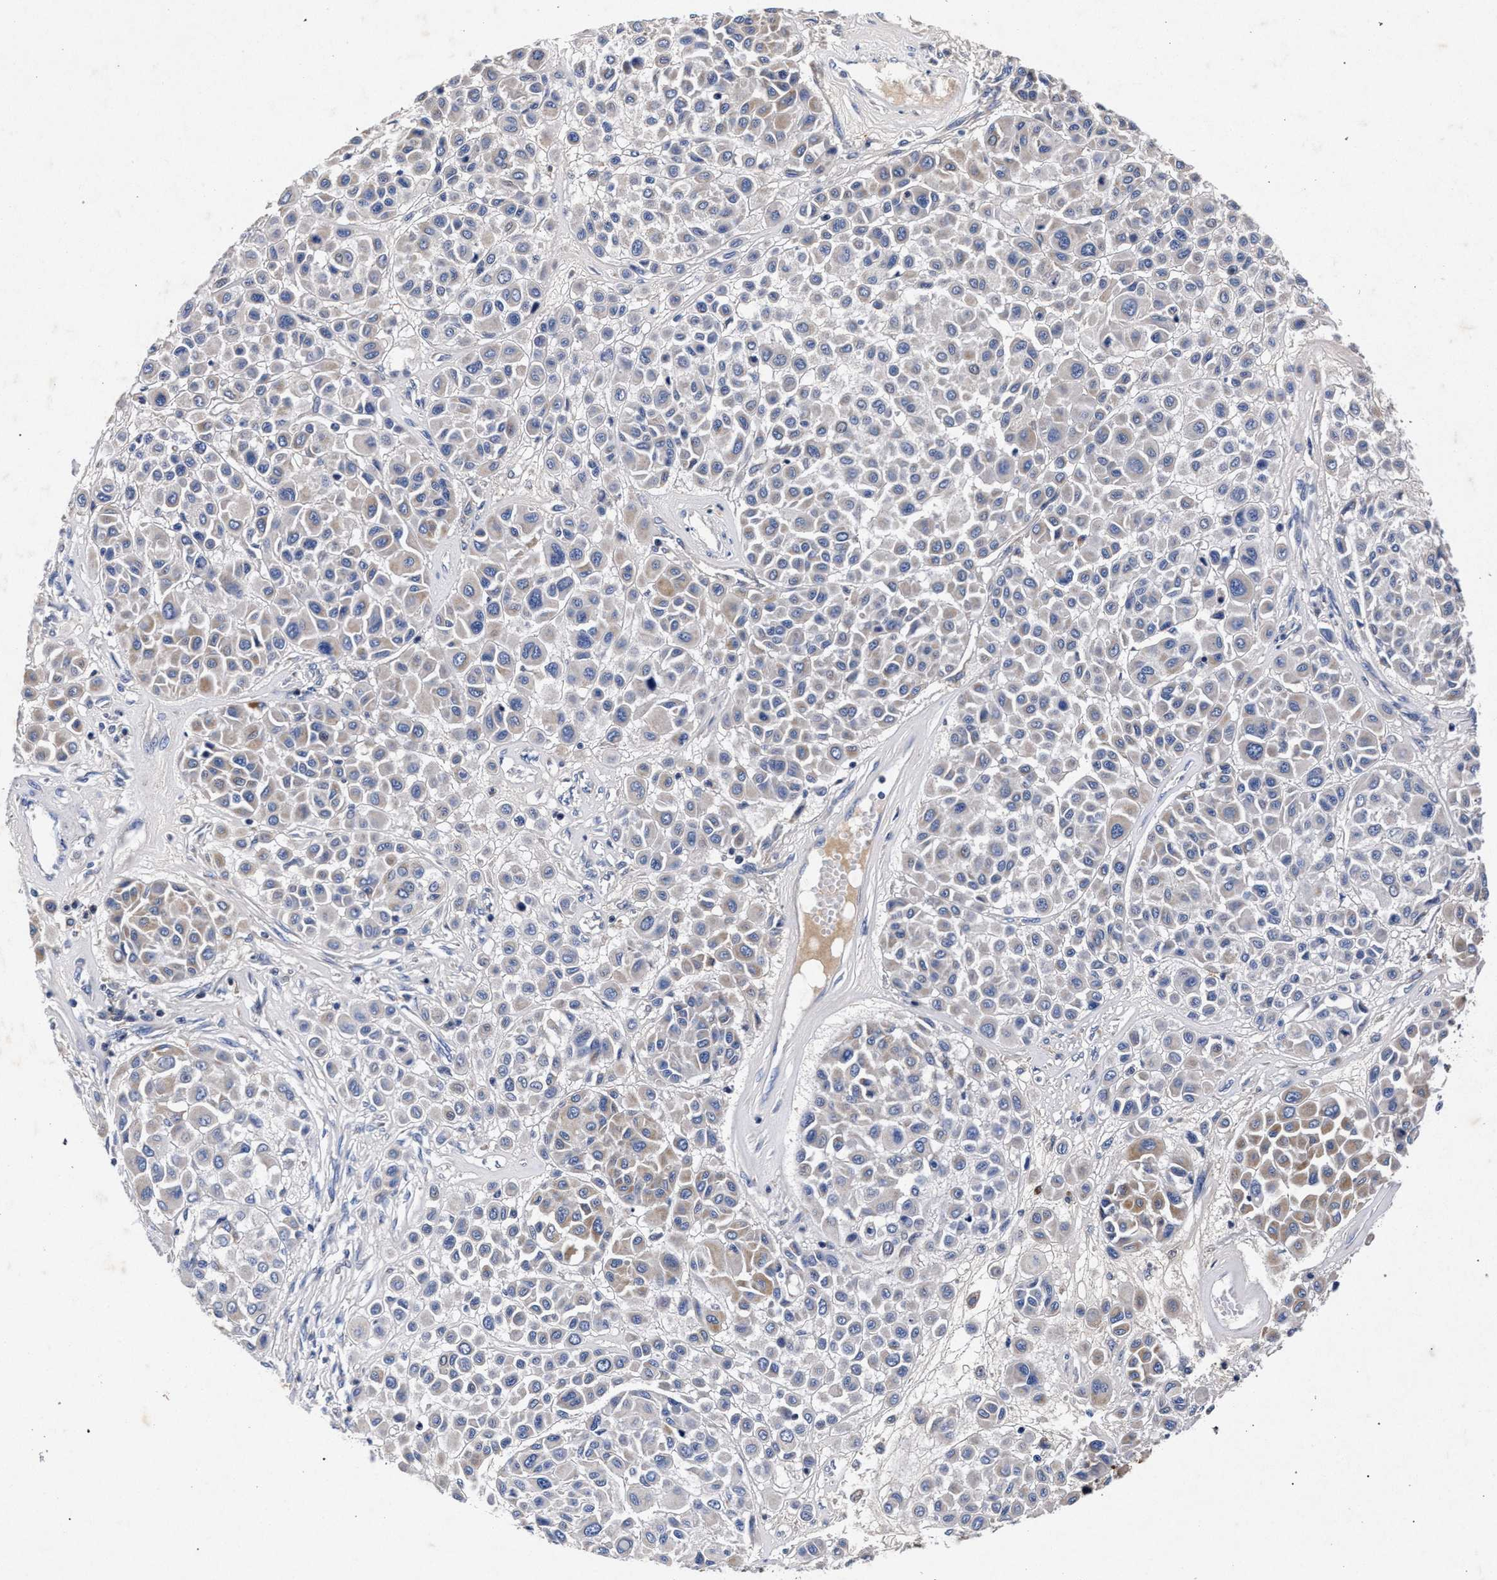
{"staining": {"intensity": "weak", "quantity": "<25%", "location": "cytoplasmic/membranous"}, "tissue": "melanoma", "cell_type": "Tumor cells", "image_type": "cancer", "snomed": [{"axis": "morphology", "description": "Malignant melanoma, Metastatic site"}, {"axis": "topography", "description": "Soft tissue"}], "caption": "Melanoma stained for a protein using immunohistochemistry (IHC) exhibits no positivity tumor cells.", "gene": "HSD17B14", "patient": {"sex": "male", "age": 41}}